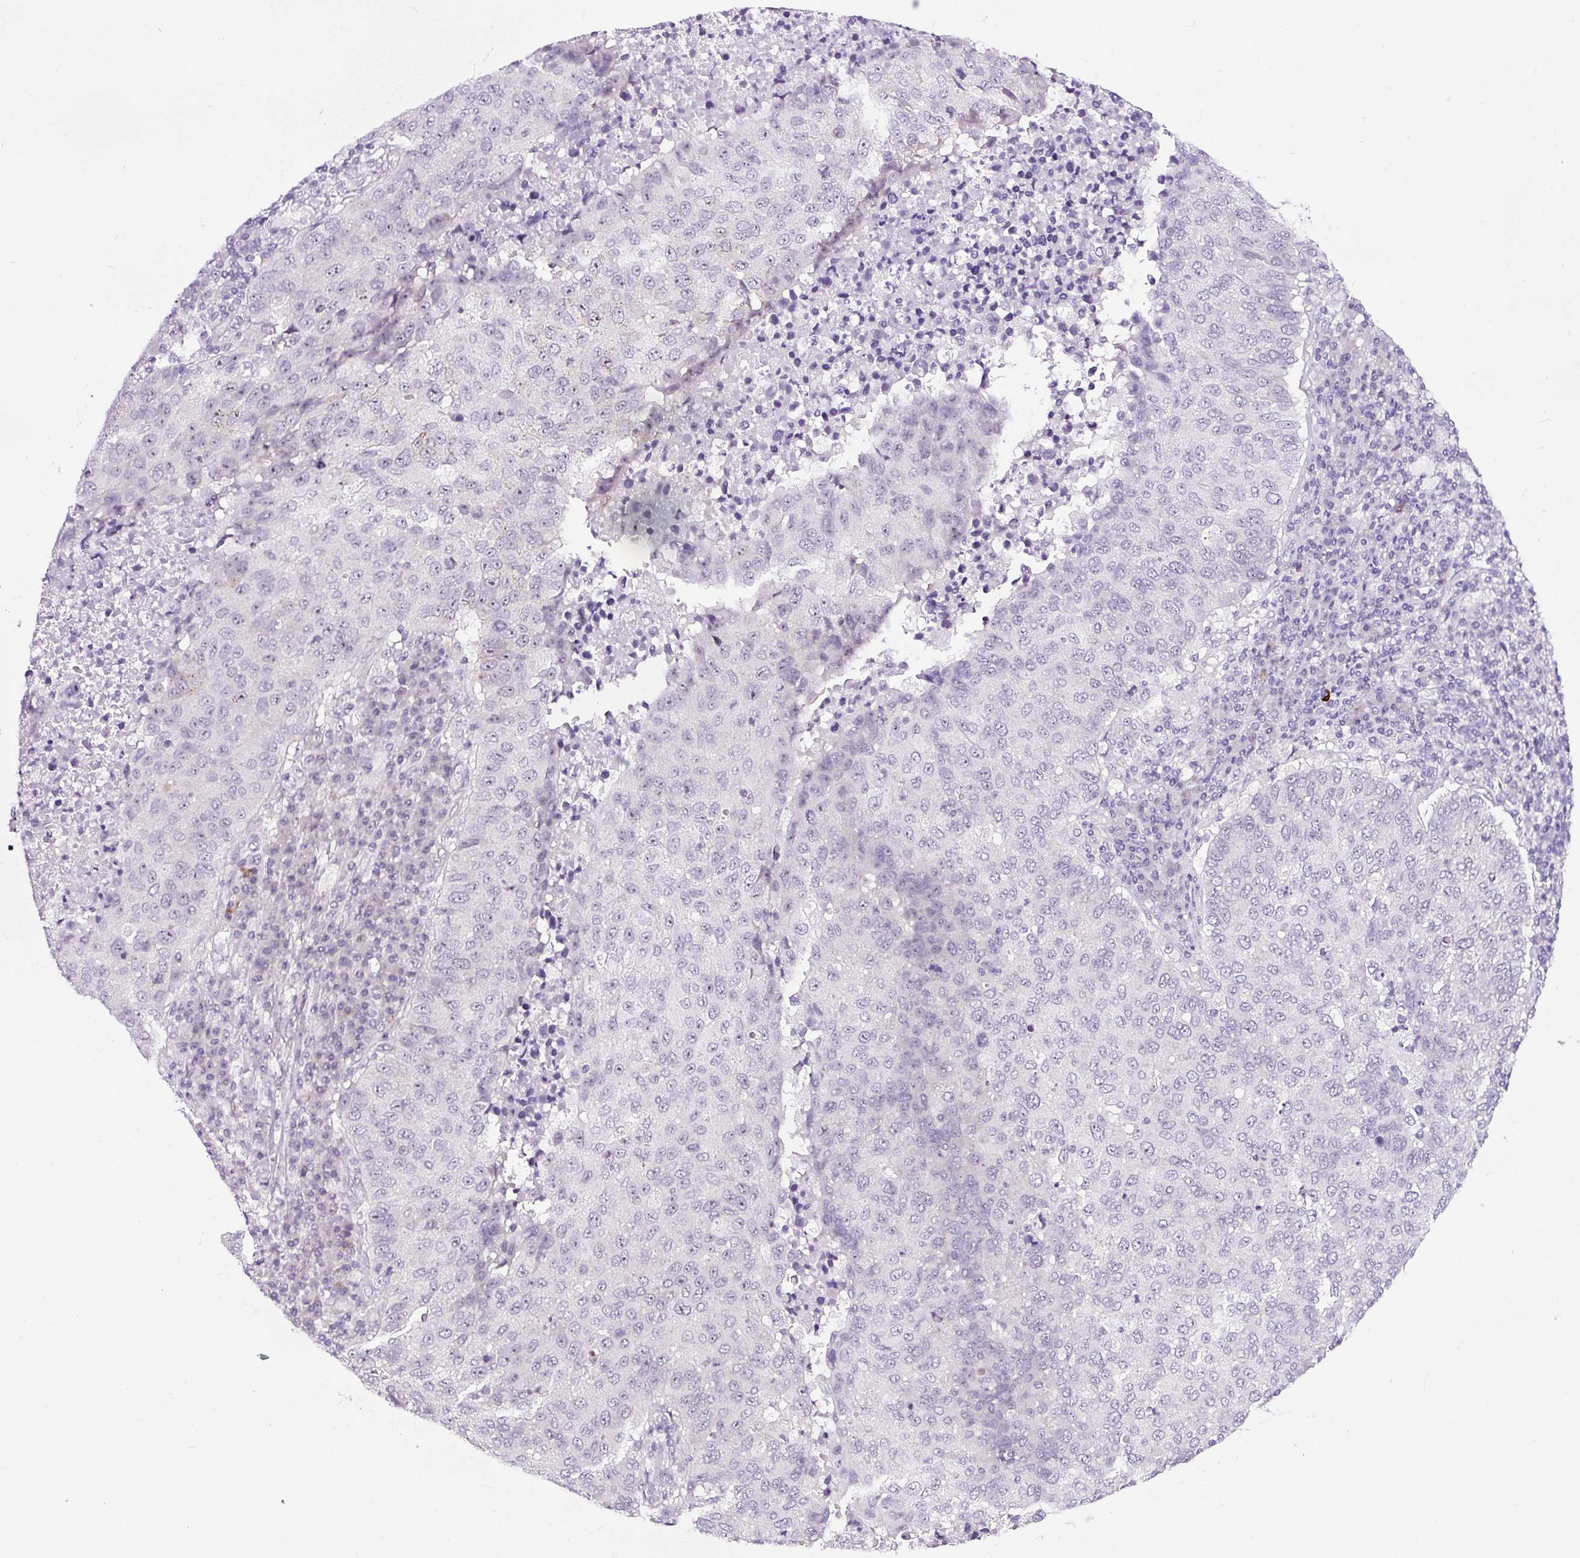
{"staining": {"intensity": "weak", "quantity": "<25%", "location": "nuclear"}, "tissue": "lung cancer", "cell_type": "Tumor cells", "image_type": "cancer", "snomed": [{"axis": "morphology", "description": "Squamous cell carcinoma, NOS"}, {"axis": "topography", "description": "Lung"}], "caption": "This is a photomicrograph of immunohistochemistry staining of lung cancer (squamous cell carcinoma), which shows no staining in tumor cells.", "gene": "NOM1", "patient": {"sex": "male", "age": 73}}